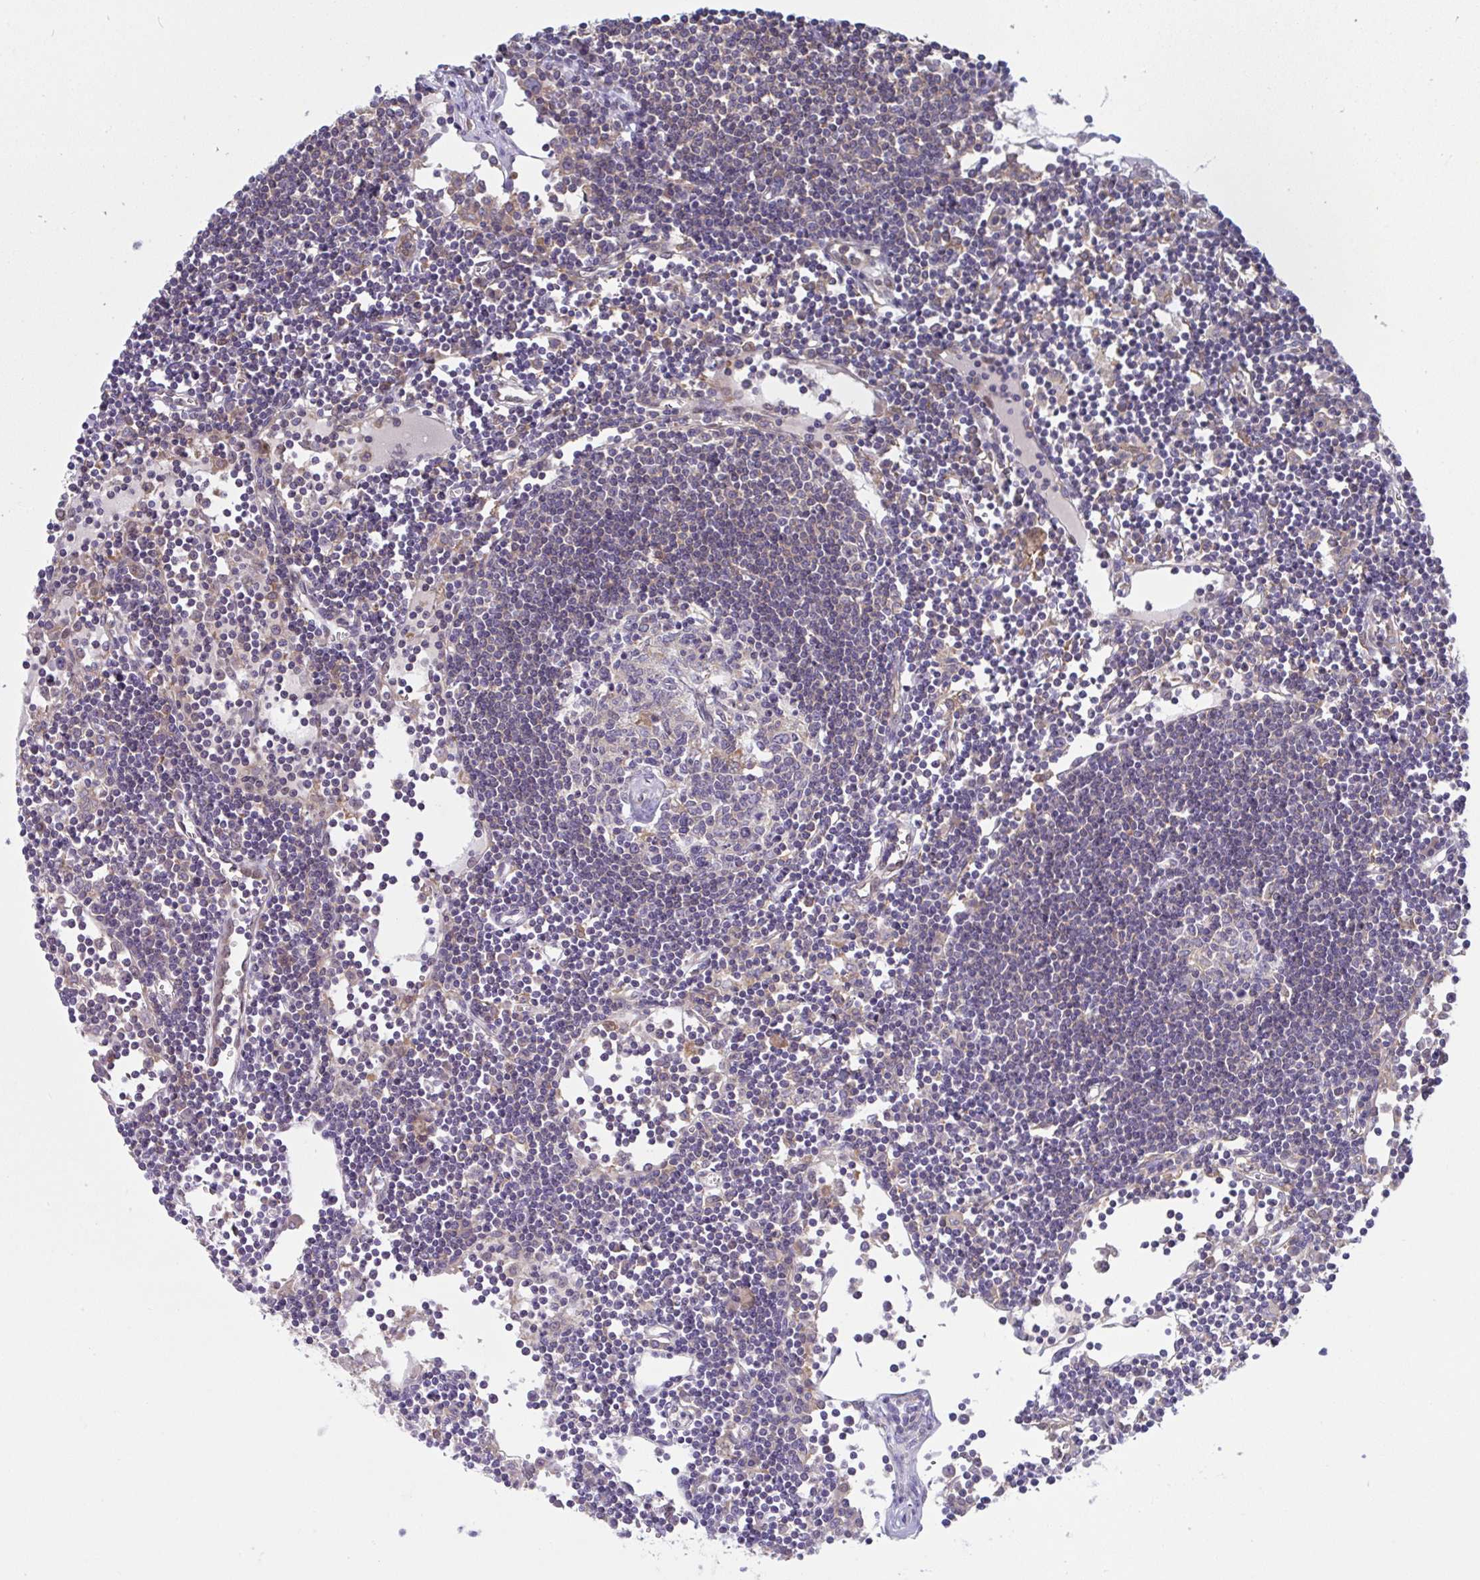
{"staining": {"intensity": "moderate", "quantity": "25%-75%", "location": "cytoplasmic/membranous"}, "tissue": "lymph node", "cell_type": "Germinal center cells", "image_type": "normal", "snomed": [{"axis": "morphology", "description": "Normal tissue, NOS"}, {"axis": "topography", "description": "Lymph node"}], "caption": "Lymph node was stained to show a protein in brown. There is medium levels of moderate cytoplasmic/membranous staining in approximately 25%-75% of germinal center cells. (Stains: DAB in brown, nuclei in blue, Microscopy: brightfield microscopy at high magnification).", "gene": "ALDH16A1", "patient": {"sex": "female", "age": 65}}